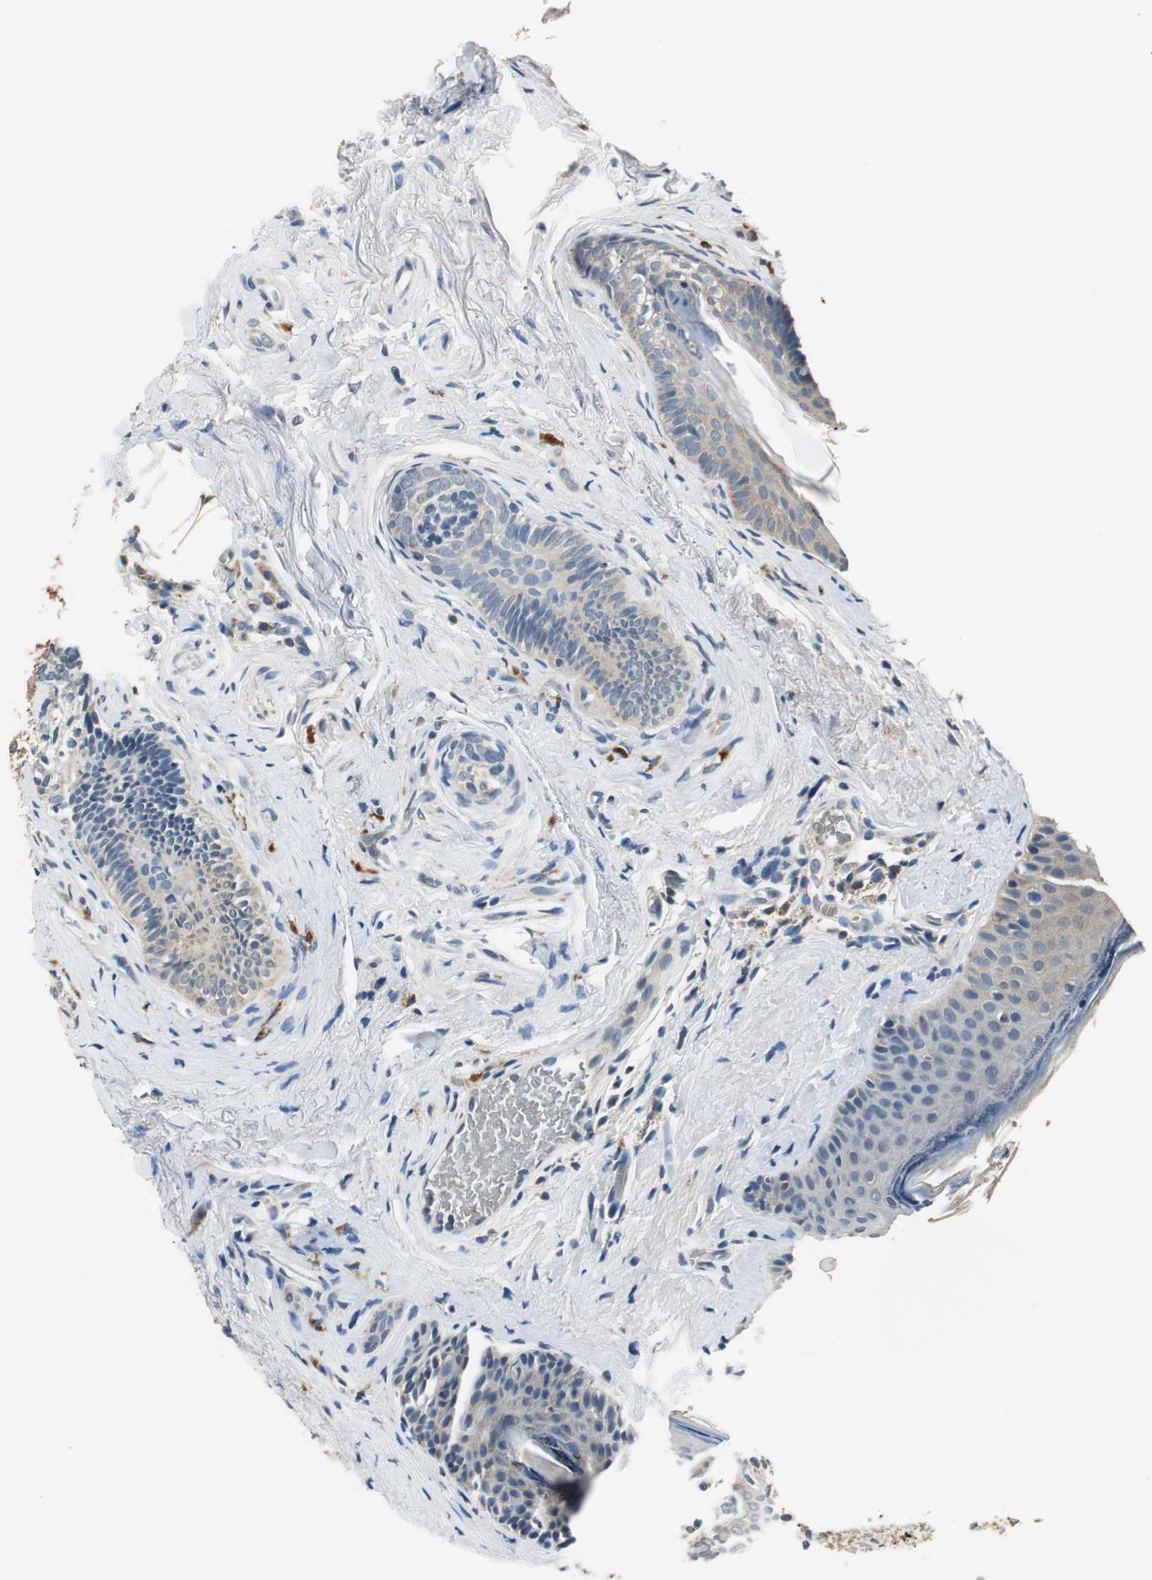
{"staining": {"intensity": "weak", "quantity": "25%-75%", "location": "cytoplasmic/membranous"}, "tissue": "skin cancer", "cell_type": "Tumor cells", "image_type": "cancer", "snomed": [{"axis": "morphology", "description": "Normal tissue, NOS"}, {"axis": "morphology", "description": "Basal cell carcinoma"}, {"axis": "topography", "description": "Skin"}], "caption": "A micrograph of skin cancer (basal cell carcinoma) stained for a protein shows weak cytoplasmic/membranous brown staining in tumor cells.", "gene": "NIT1", "patient": {"sex": "female", "age": 69}}